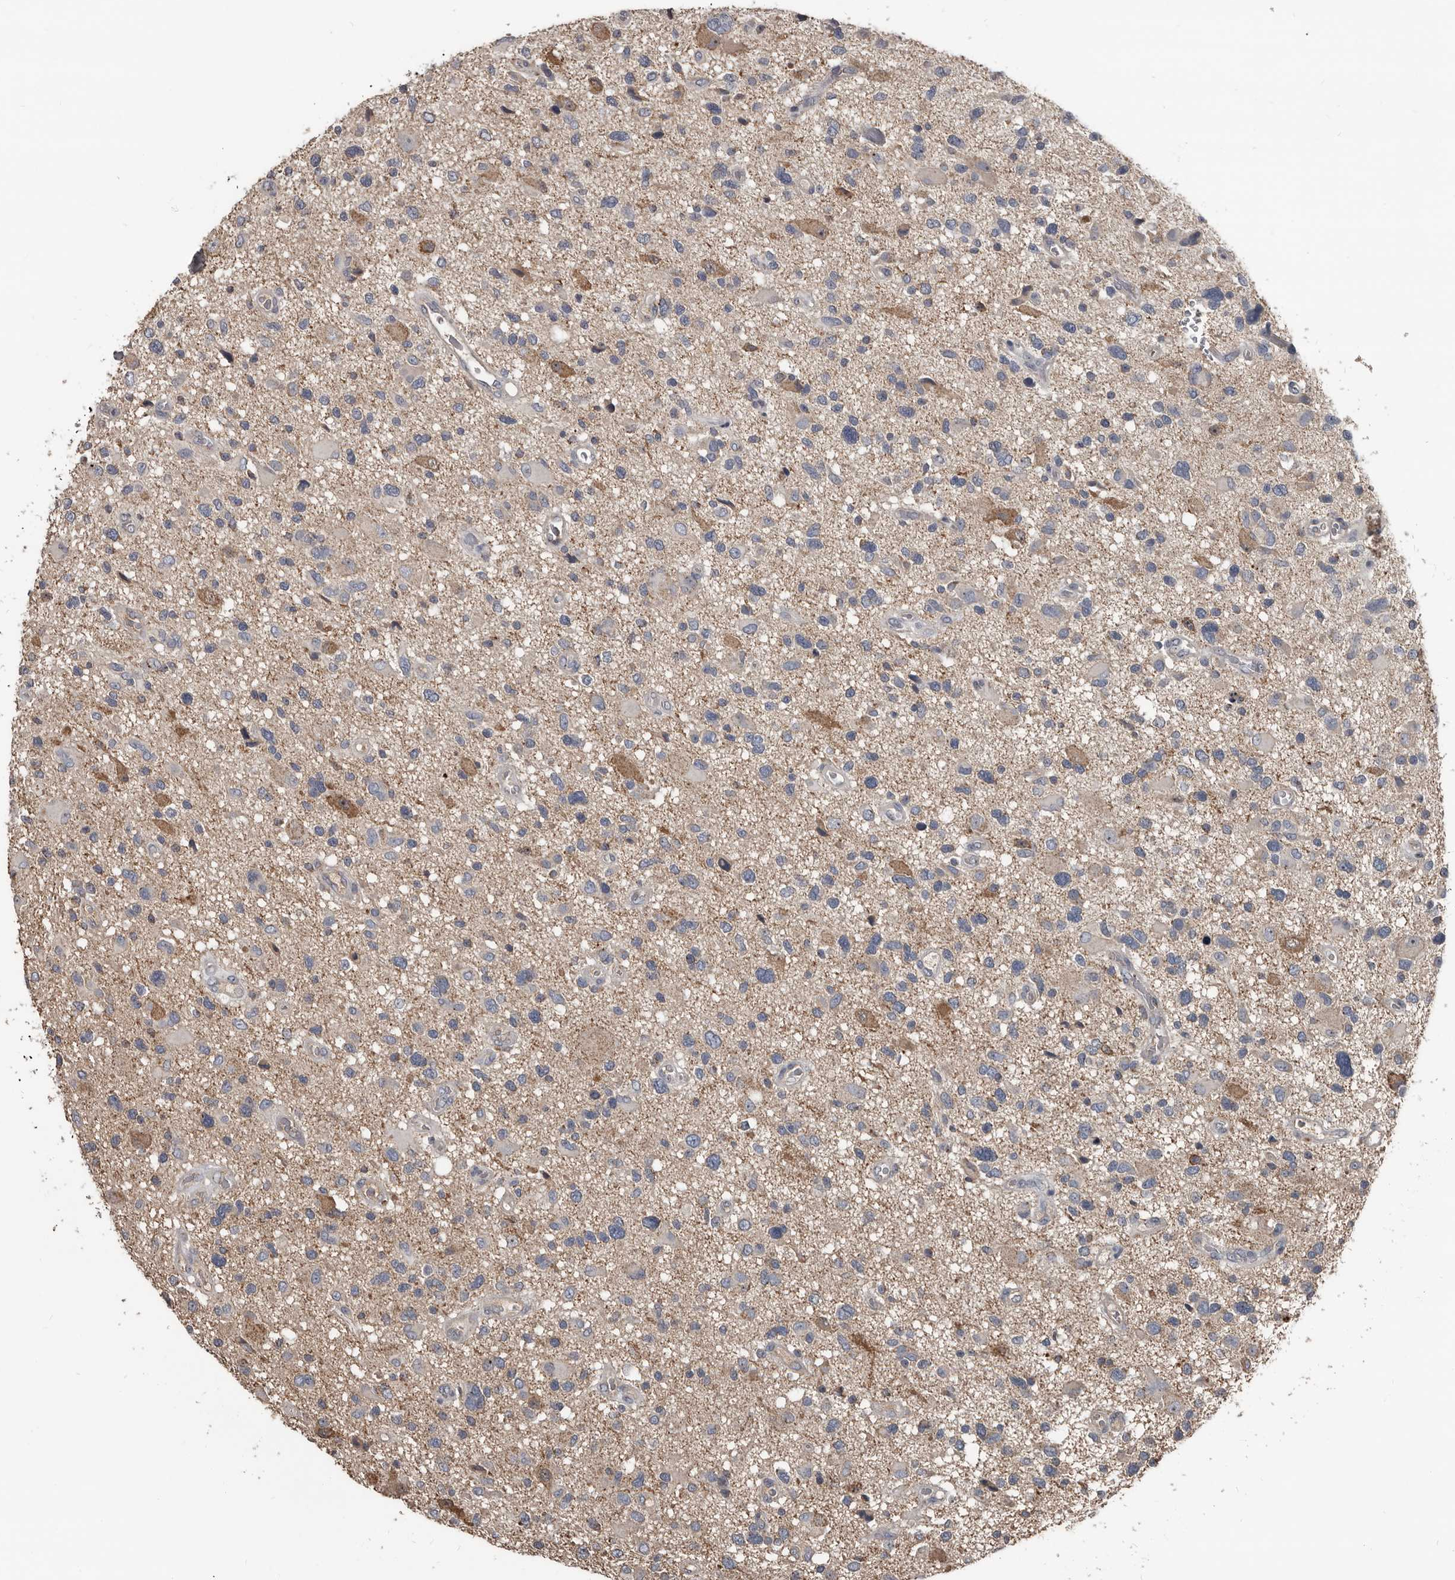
{"staining": {"intensity": "negative", "quantity": "none", "location": "none"}, "tissue": "glioma", "cell_type": "Tumor cells", "image_type": "cancer", "snomed": [{"axis": "morphology", "description": "Glioma, malignant, High grade"}, {"axis": "topography", "description": "Brain"}], "caption": "The histopathology image shows no significant staining in tumor cells of glioma.", "gene": "GREB1", "patient": {"sex": "male", "age": 33}}